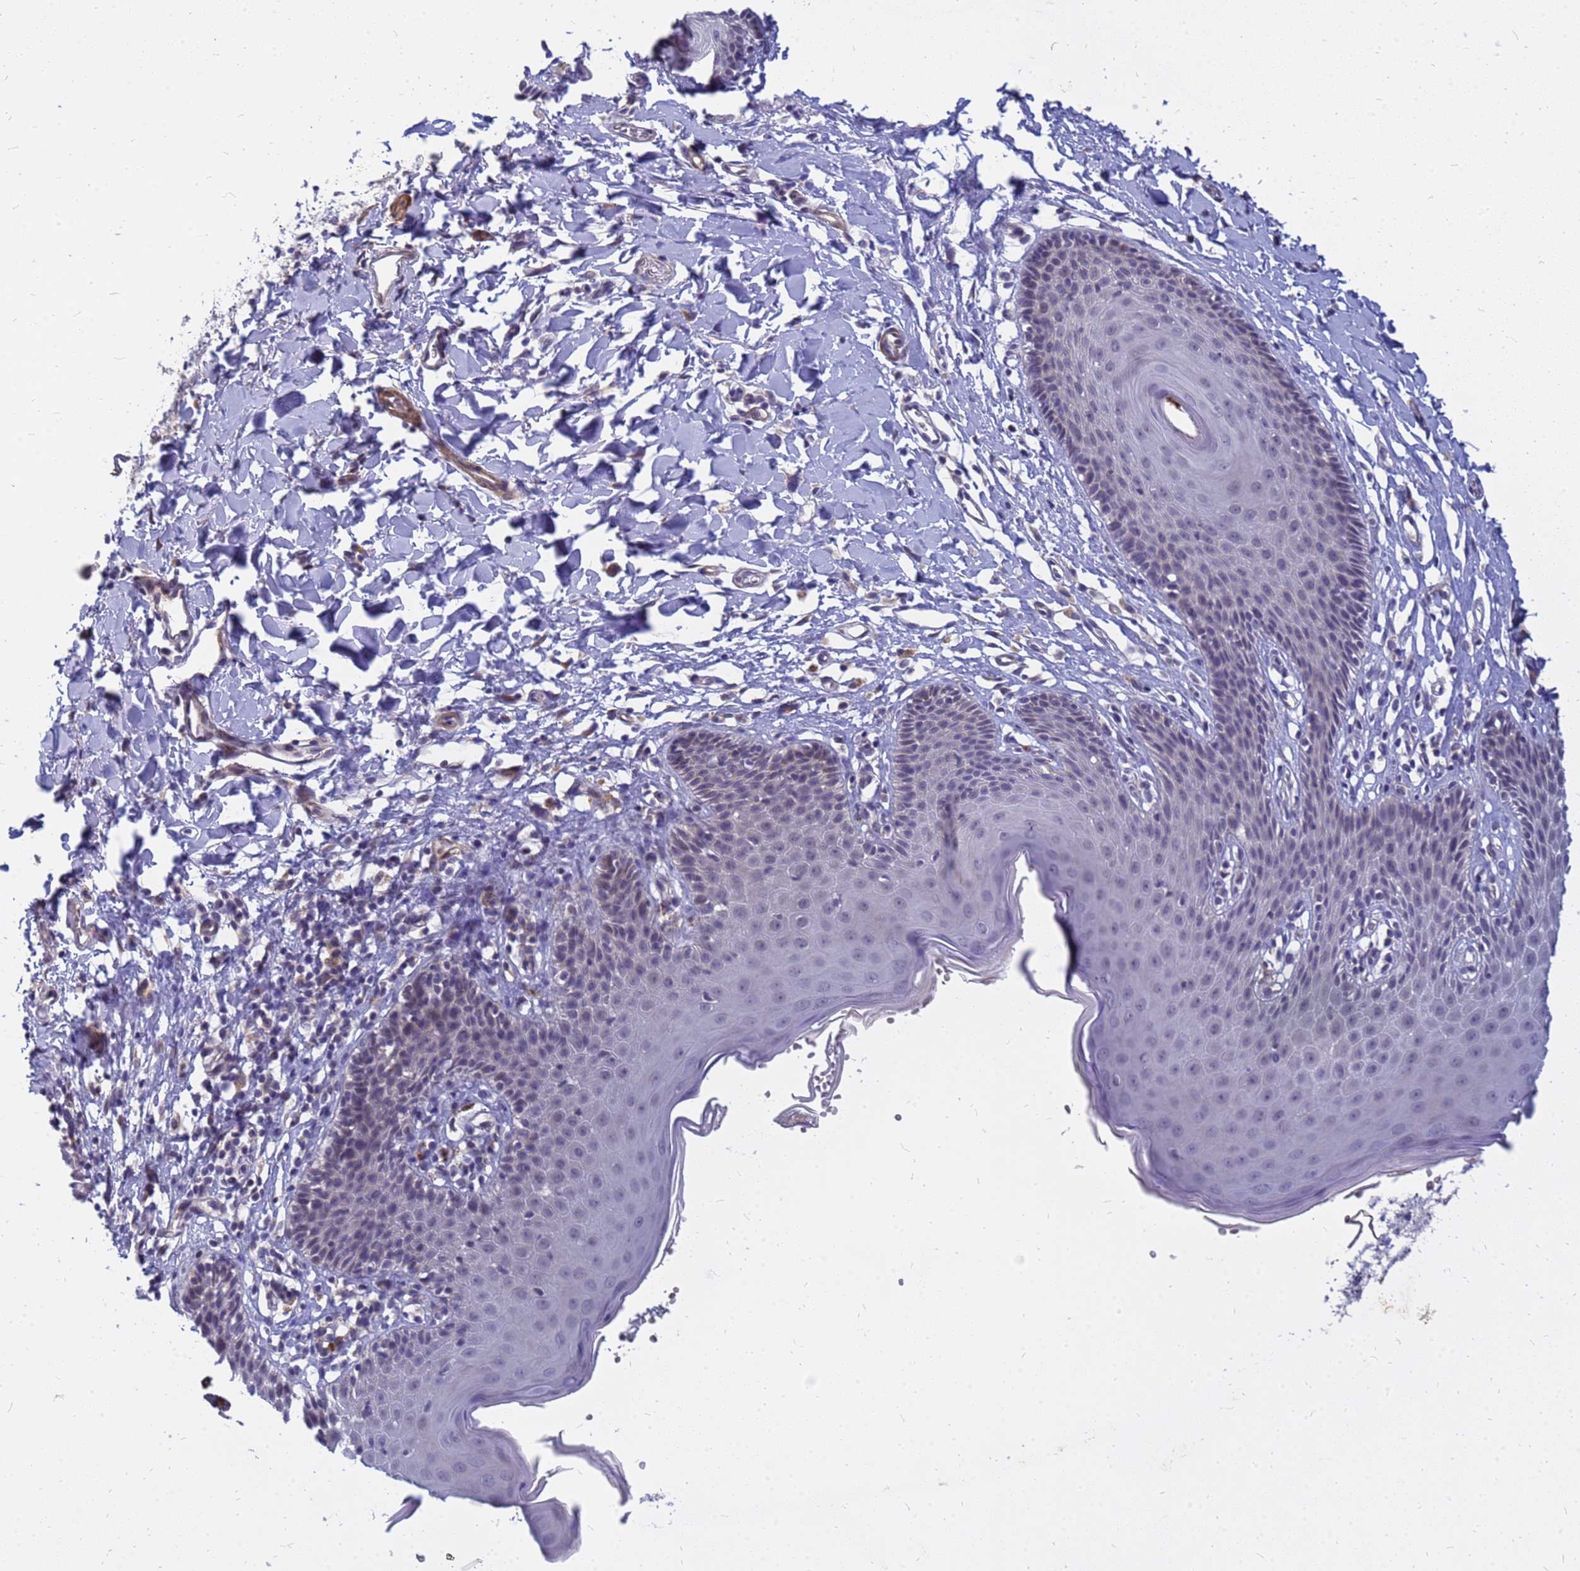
{"staining": {"intensity": "negative", "quantity": "none", "location": "none"}, "tissue": "skin", "cell_type": "Epidermal cells", "image_type": "normal", "snomed": [{"axis": "morphology", "description": "Normal tissue, NOS"}, {"axis": "topography", "description": "Vulva"}], "caption": "DAB immunohistochemical staining of normal human skin exhibits no significant staining in epidermal cells. (Brightfield microscopy of DAB (3,3'-diaminobenzidine) immunohistochemistry at high magnification).", "gene": "SRGAP3", "patient": {"sex": "female", "age": 68}}